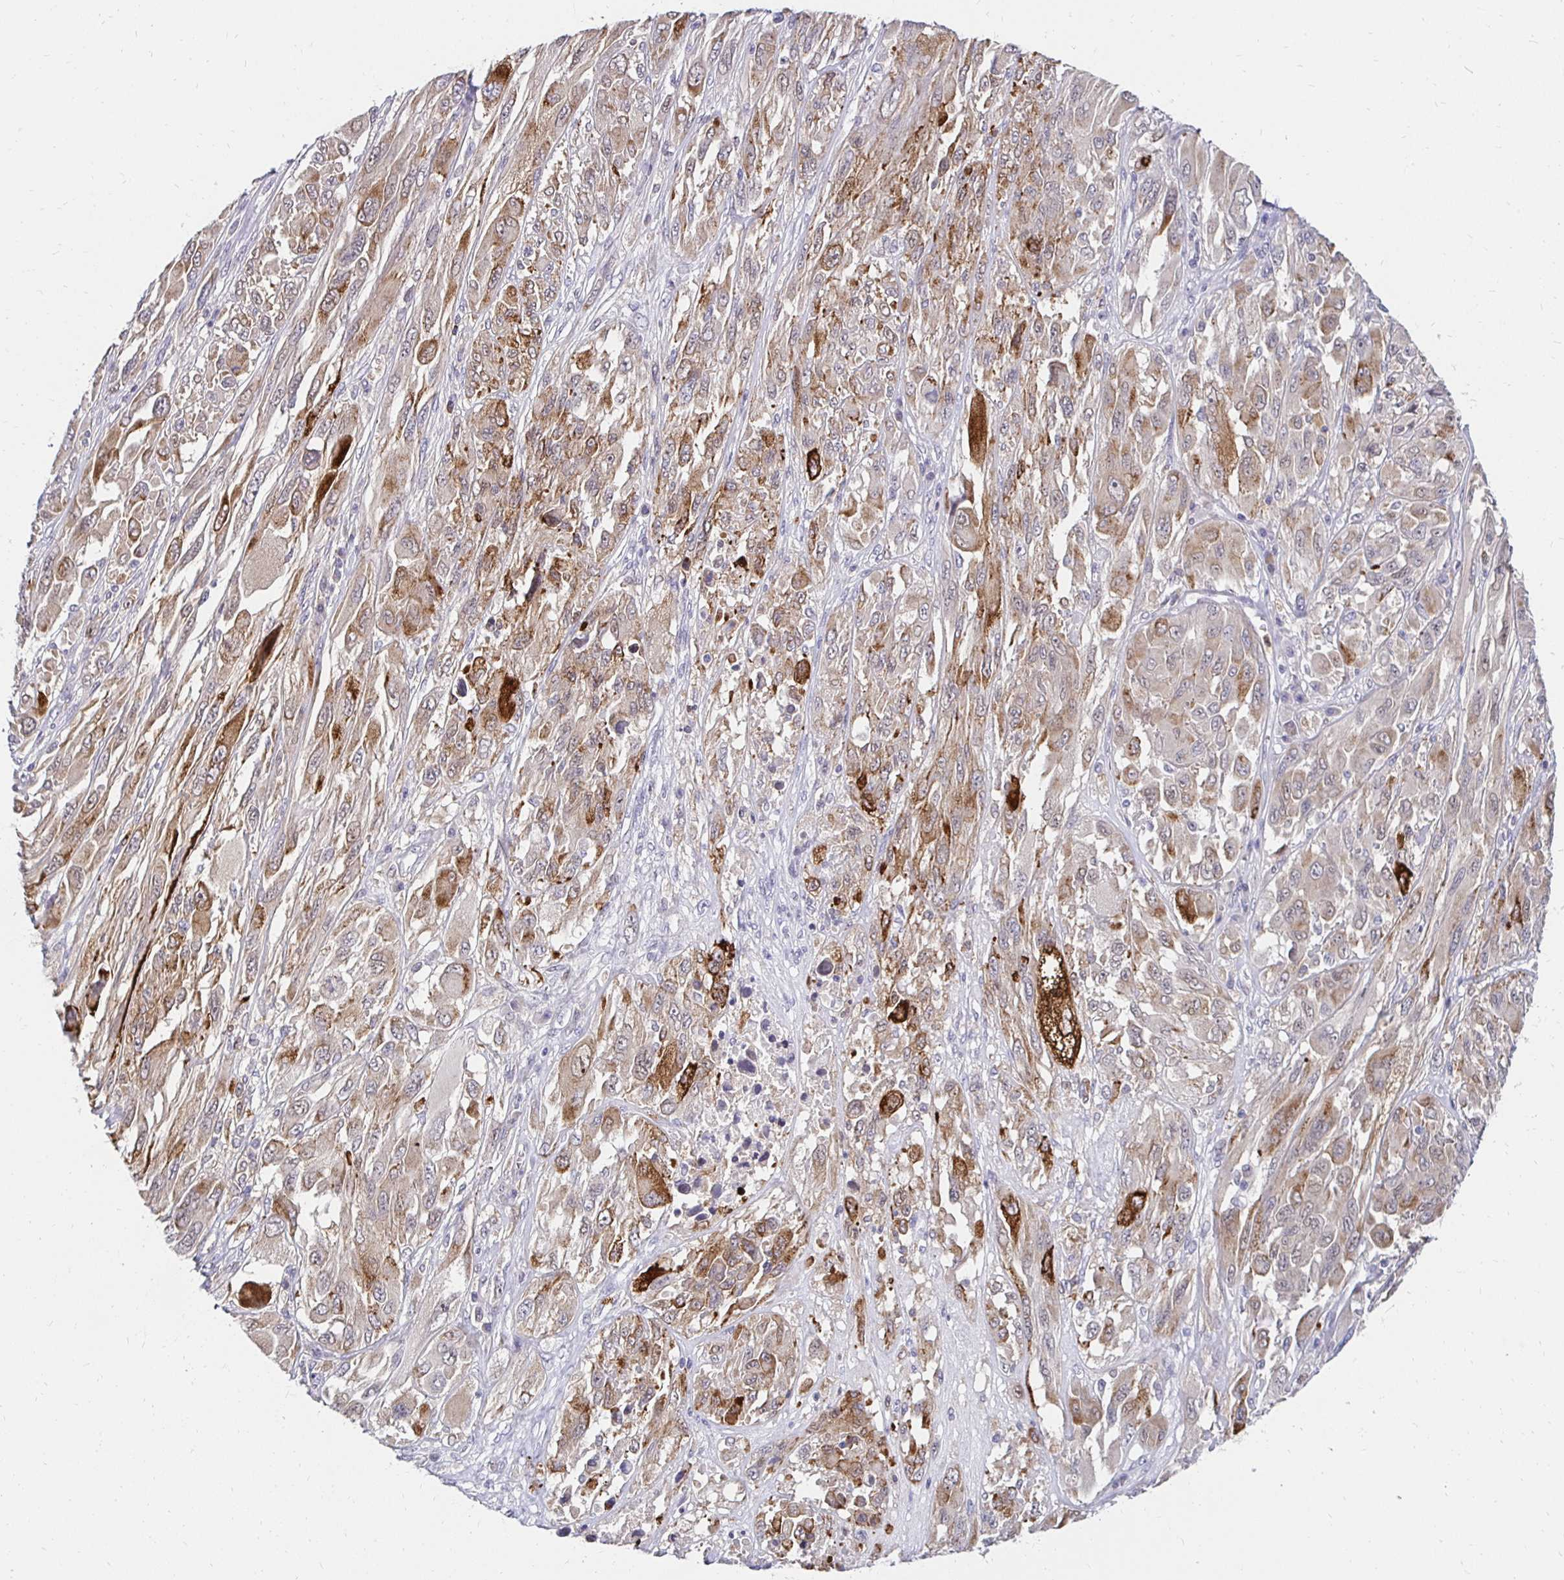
{"staining": {"intensity": "moderate", "quantity": ">75%", "location": "cytoplasmic/membranous"}, "tissue": "melanoma", "cell_type": "Tumor cells", "image_type": "cancer", "snomed": [{"axis": "morphology", "description": "Malignant melanoma, NOS"}, {"axis": "topography", "description": "Skin"}], "caption": "High-power microscopy captured an immunohistochemistry image of malignant melanoma, revealing moderate cytoplasmic/membranous expression in about >75% of tumor cells. Immunohistochemistry stains the protein in brown and the nuclei are stained blue.", "gene": "PADI2", "patient": {"sex": "female", "age": 91}}